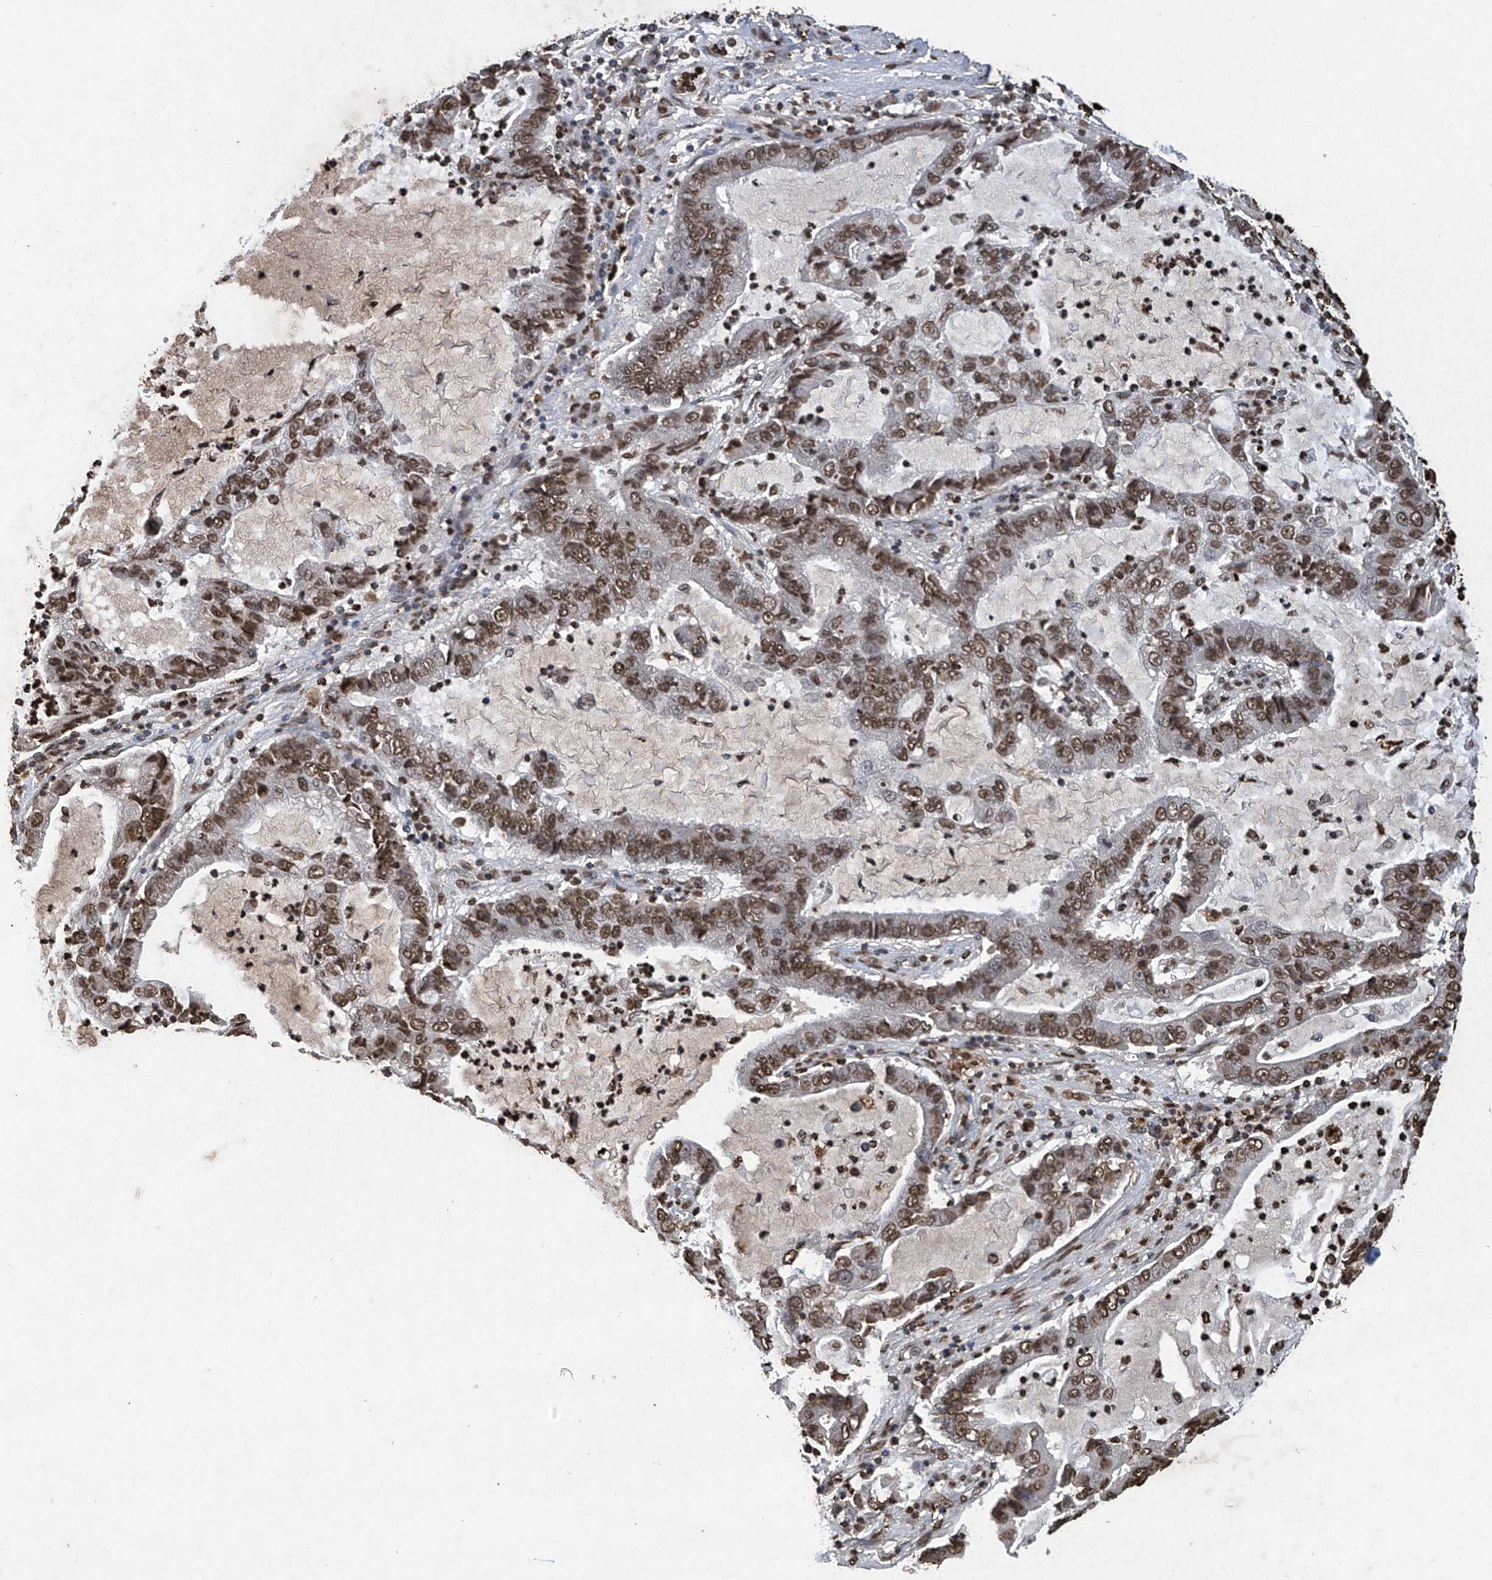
{"staining": {"intensity": "strong", "quantity": ">75%", "location": "nuclear"}, "tissue": "lung cancer", "cell_type": "Tumor cells", "image_type": "cancer", "snomed": [{"axis": "morphology", "description": "Adenocarcinoma, NOS"}, {"axis": "topography", "description": "Lung"}], "caption": "Tumor cells exhibit high levels of strong nuclear staining in about >75% of cells in human lung cancer (adenocarcinoma). Using DAB (3,3'-diaminobenzidine) (brown) and hematoxylin (blue) stains, captured at high magnification using brightfield microscopy.", "gene": "H3-3A", "patient": {"sex": "female", "age": 51}}